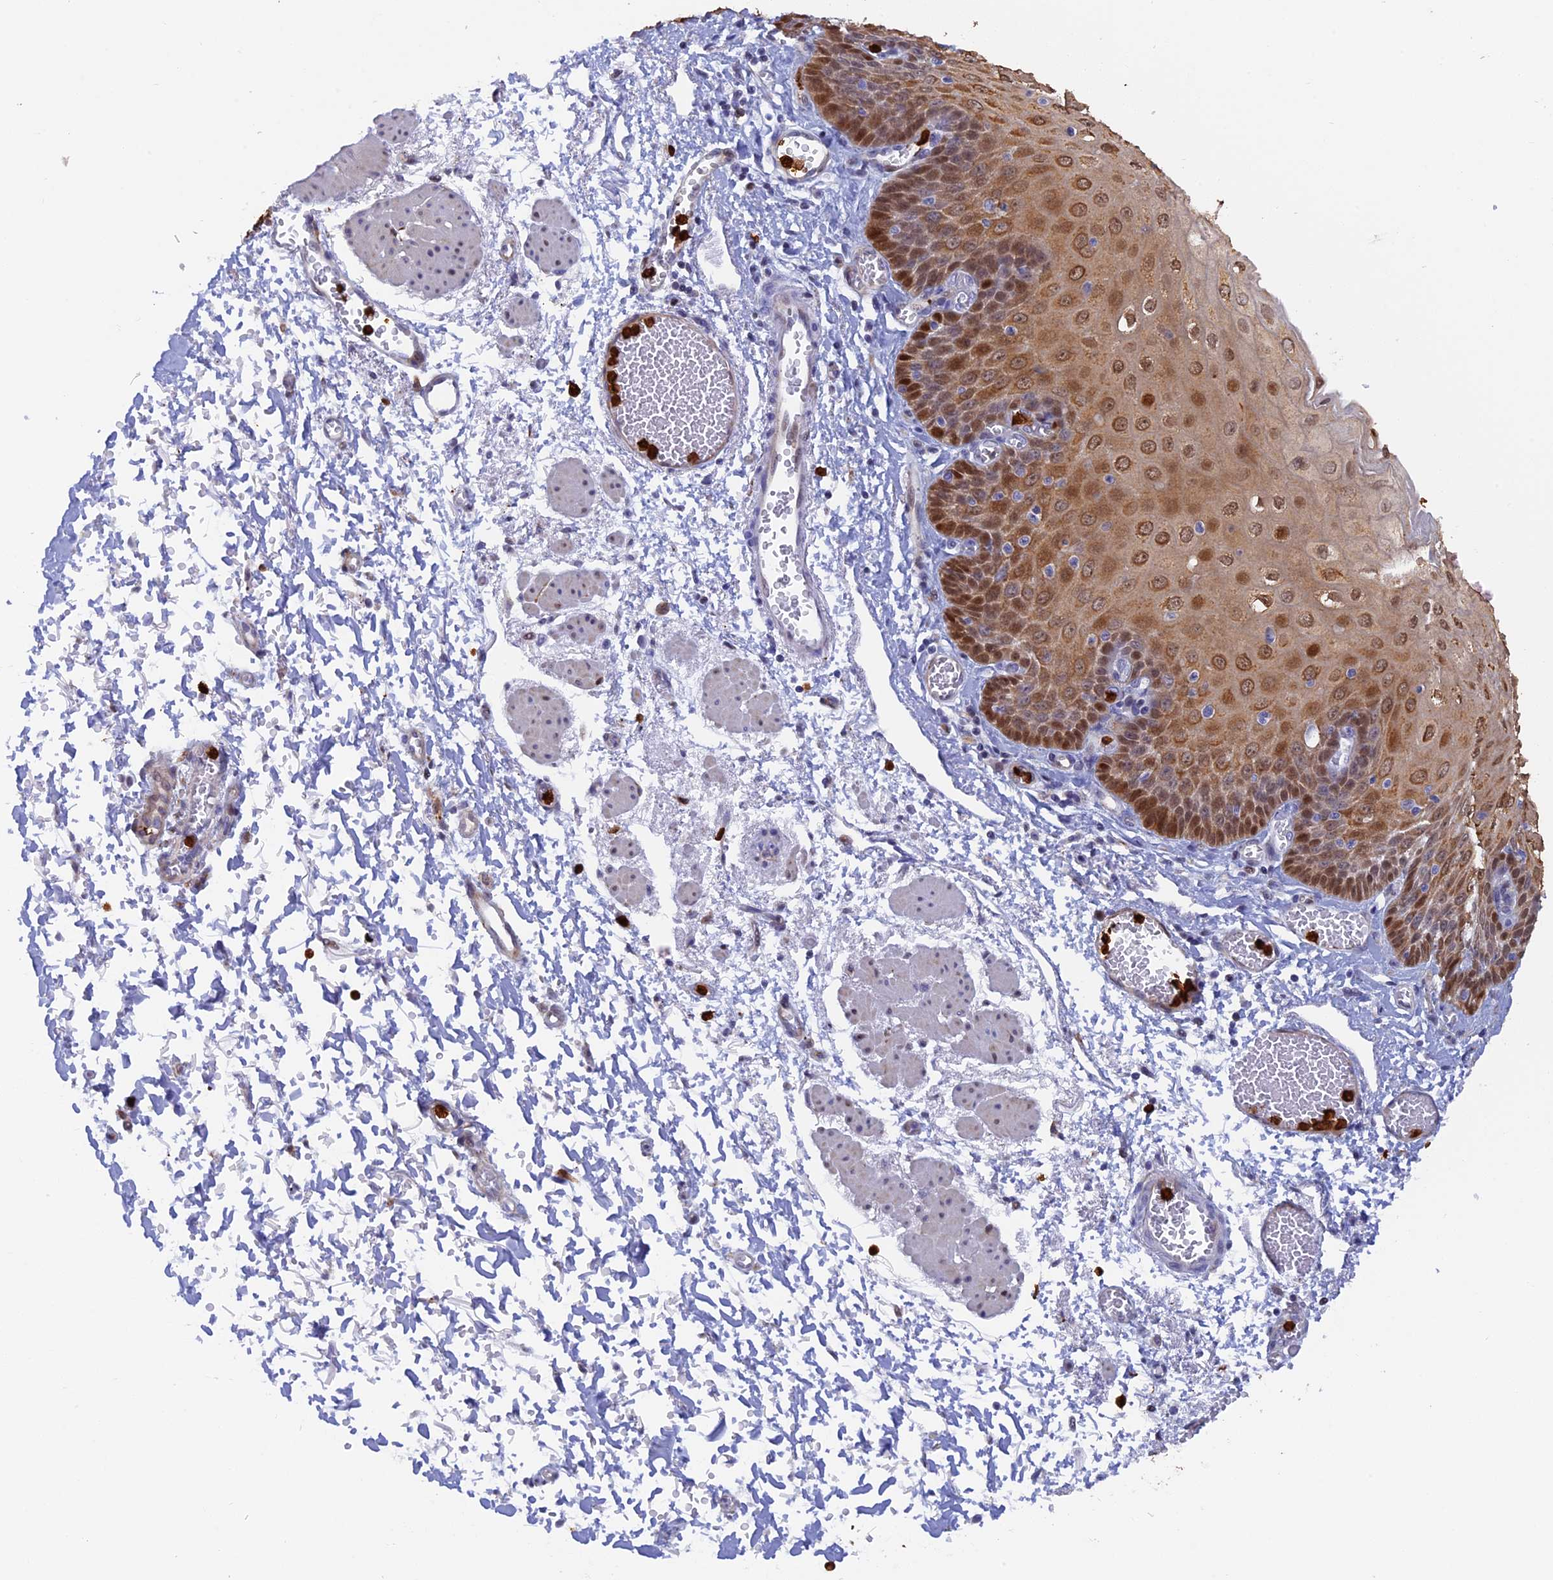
{"staining": {"intensity": "moderate", "quantity": ">75%", "location": "cytoplasmic/membranous,nuclear"}, "tissue": "esophagus", "cell_type": "Squamous epithelial cells", "image_type": "normal", "snomed": [{"axis": "morphology", "description": "Normal tissue, NOS"}, {"axis": "topography", "description": "Esophagus"}], "caption": "The image displays staining of benign esophagus, revealing moderate cytoplasmic/membranous,nuclear protein positivity (brown color) within squamous epithelial cells. Immunohistochemistry (ihc) stains the protein in brown and the nuclei are stained blue.", "gene": "SLC26A1", "patient": {"sex": "male", "age": 81}}